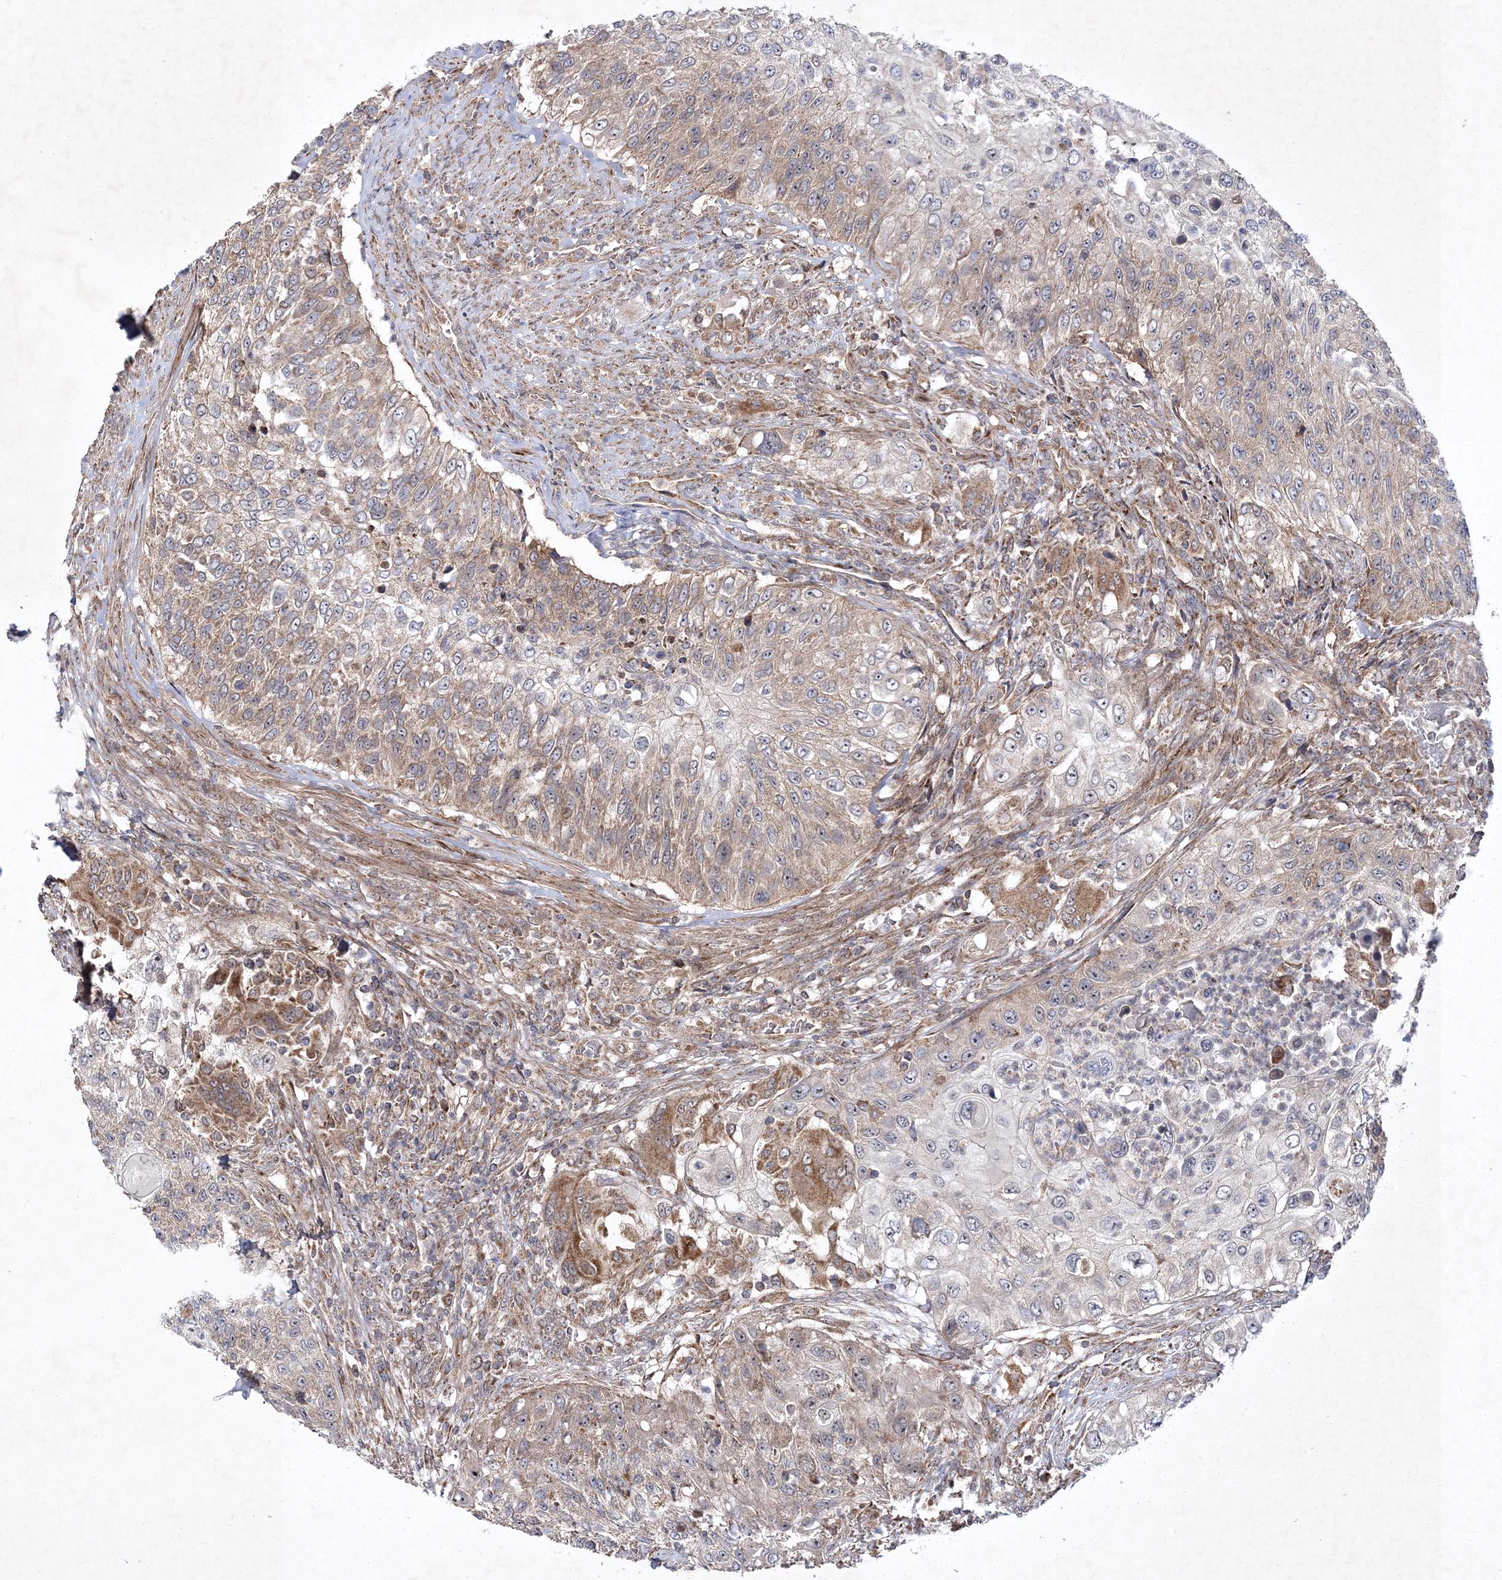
{"staining": {"intensity": "weak", "quantity": "25%-75%", "location": "cytoplasmic/membranous"}, "tissue": "urothelial cancer", "cell_type": "Tumor cells", "image_type": "cancer", "snomed": [{"axis": "morphology", "description": "Urothelial carcinoma, High grade"}, {"axis": "topography", "description": "Urinary bladder"}], "caption": "A brown stain highlights weak cytoplasmic/membranous expression of a protein in human urothelial cancer tumor cells. (DAB IHC, brown staining for protein, blue staining for nuclei).", "gene": "SCRN3", "patient": {"sex": "female", "age": 60}}